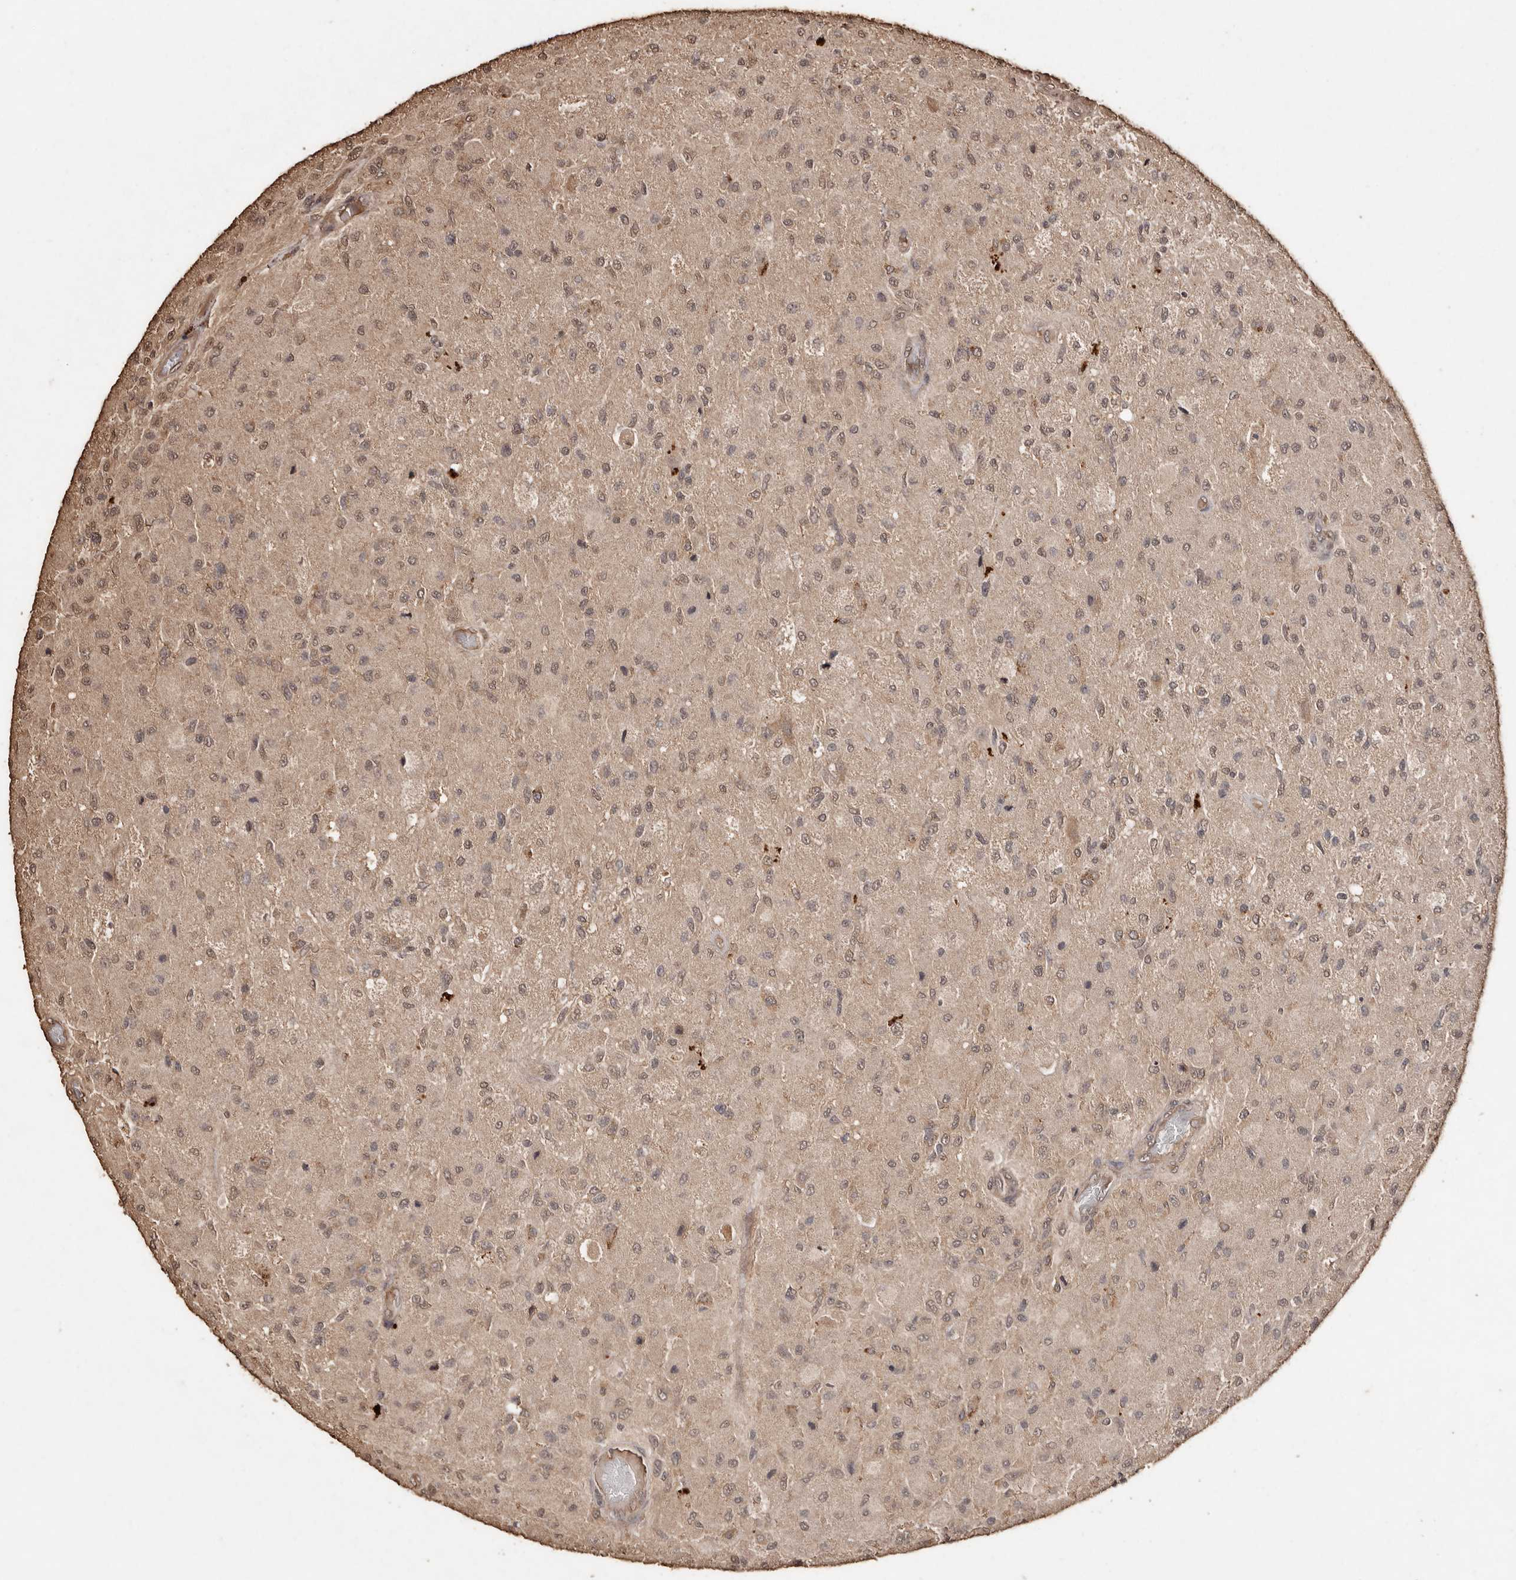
{"staining": {"intensity": "weak", "quantity": ">75%", "location": "cytoplasmic/membranous,nuclear"}, "tissue": "glioma", "cell_type": "Tumor cells", "image_type": "cancer", "snomed": [{"axis": "morphology", "description": "Normal tissue, NOS"}, {"axis": "morphology", "description": "Glioma, malignant, High grade"}, {"axis": "topography", "description": "Cerebral cortex"}], "caption": "Brown immunohistochemical staining in glioma shows weak cytoplasmic/membranous and nuclear staining in approximately >75% of tumor cells.", "gene": "PKDCC", "patient": {"sex": "male", "age": 77}}